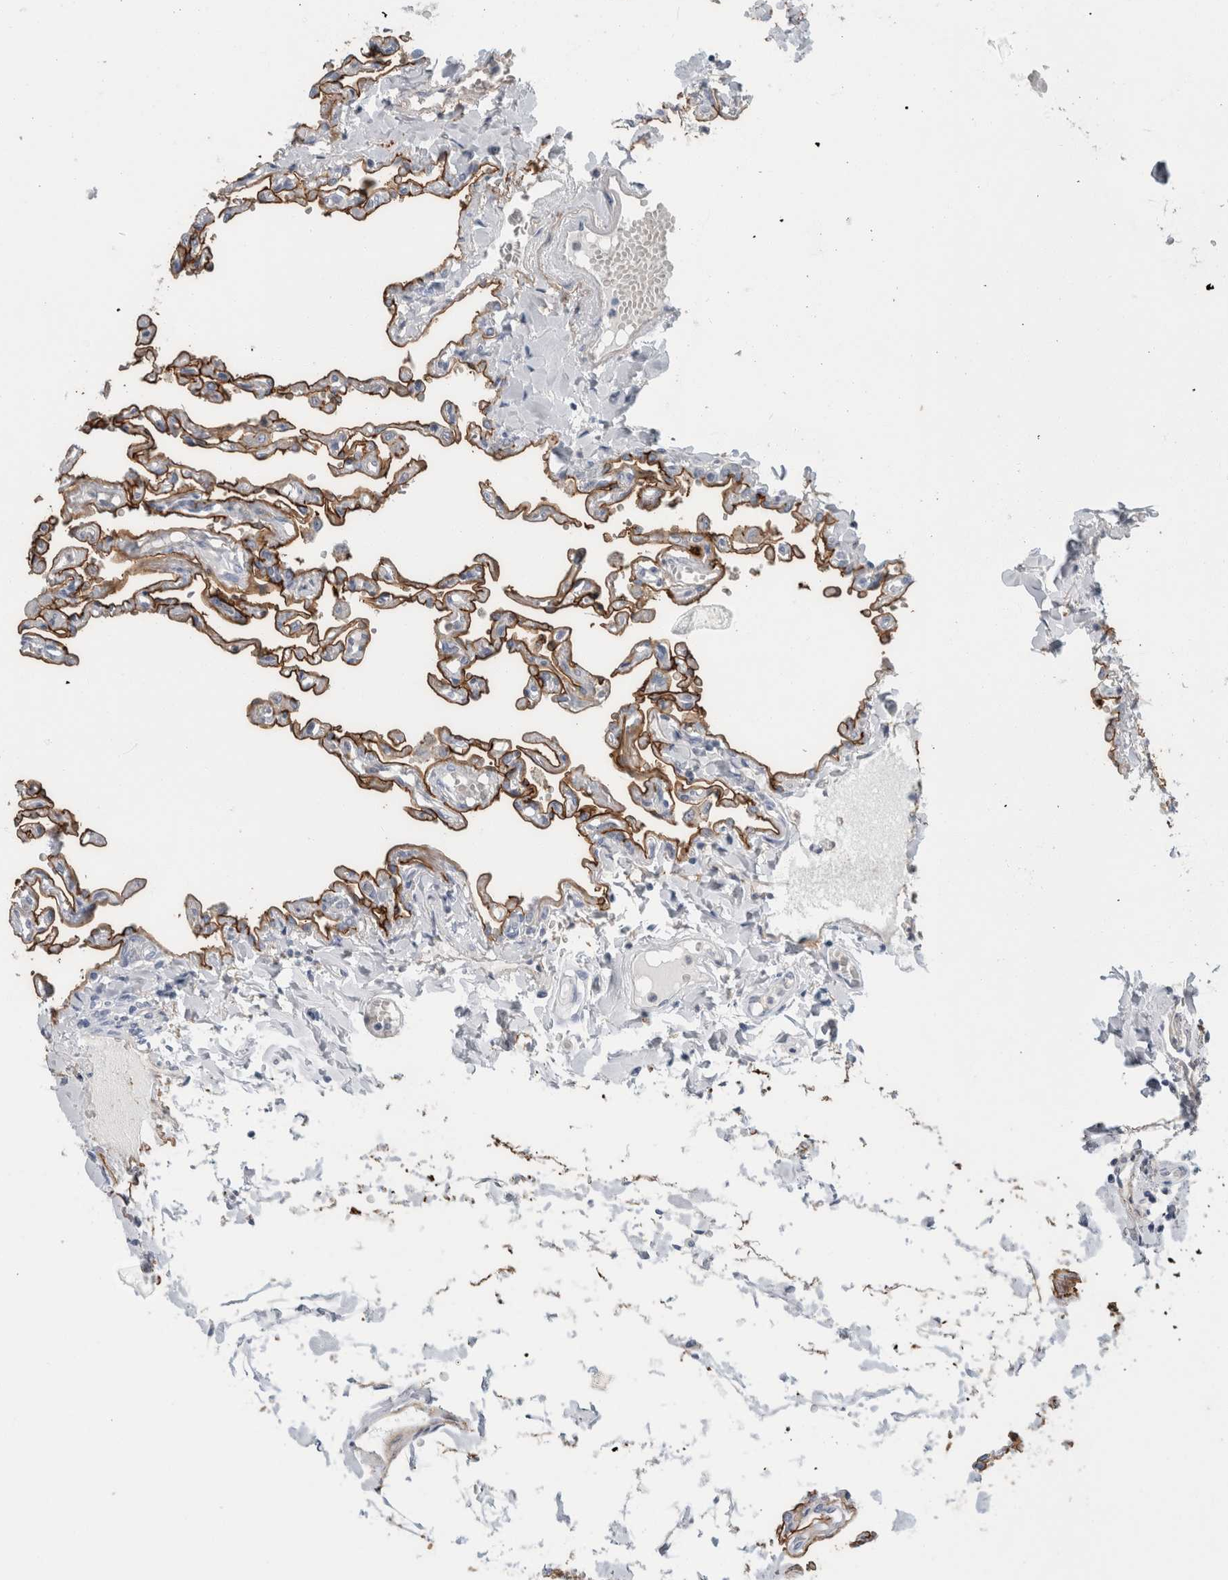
{"staining": {"intensity": "strong", "quantity": ">75%", "location": "cytoplasmic/membranous"}, "tissue": "lung", "cell_type": "Alveolar cells", "image_type": "normal", "snomed": [{"axis": "morphology", "description": "Normal tissue, NOS"}, {"axis": "topography", "description": "Lung"}], "caption": "Protein staining demonstrates strong cytoplasmic/membranous staining in approximately >75% of alveolar cells in benign lung.", "gene": "CD55", "patient": {"sex": "male", "age": 21}}